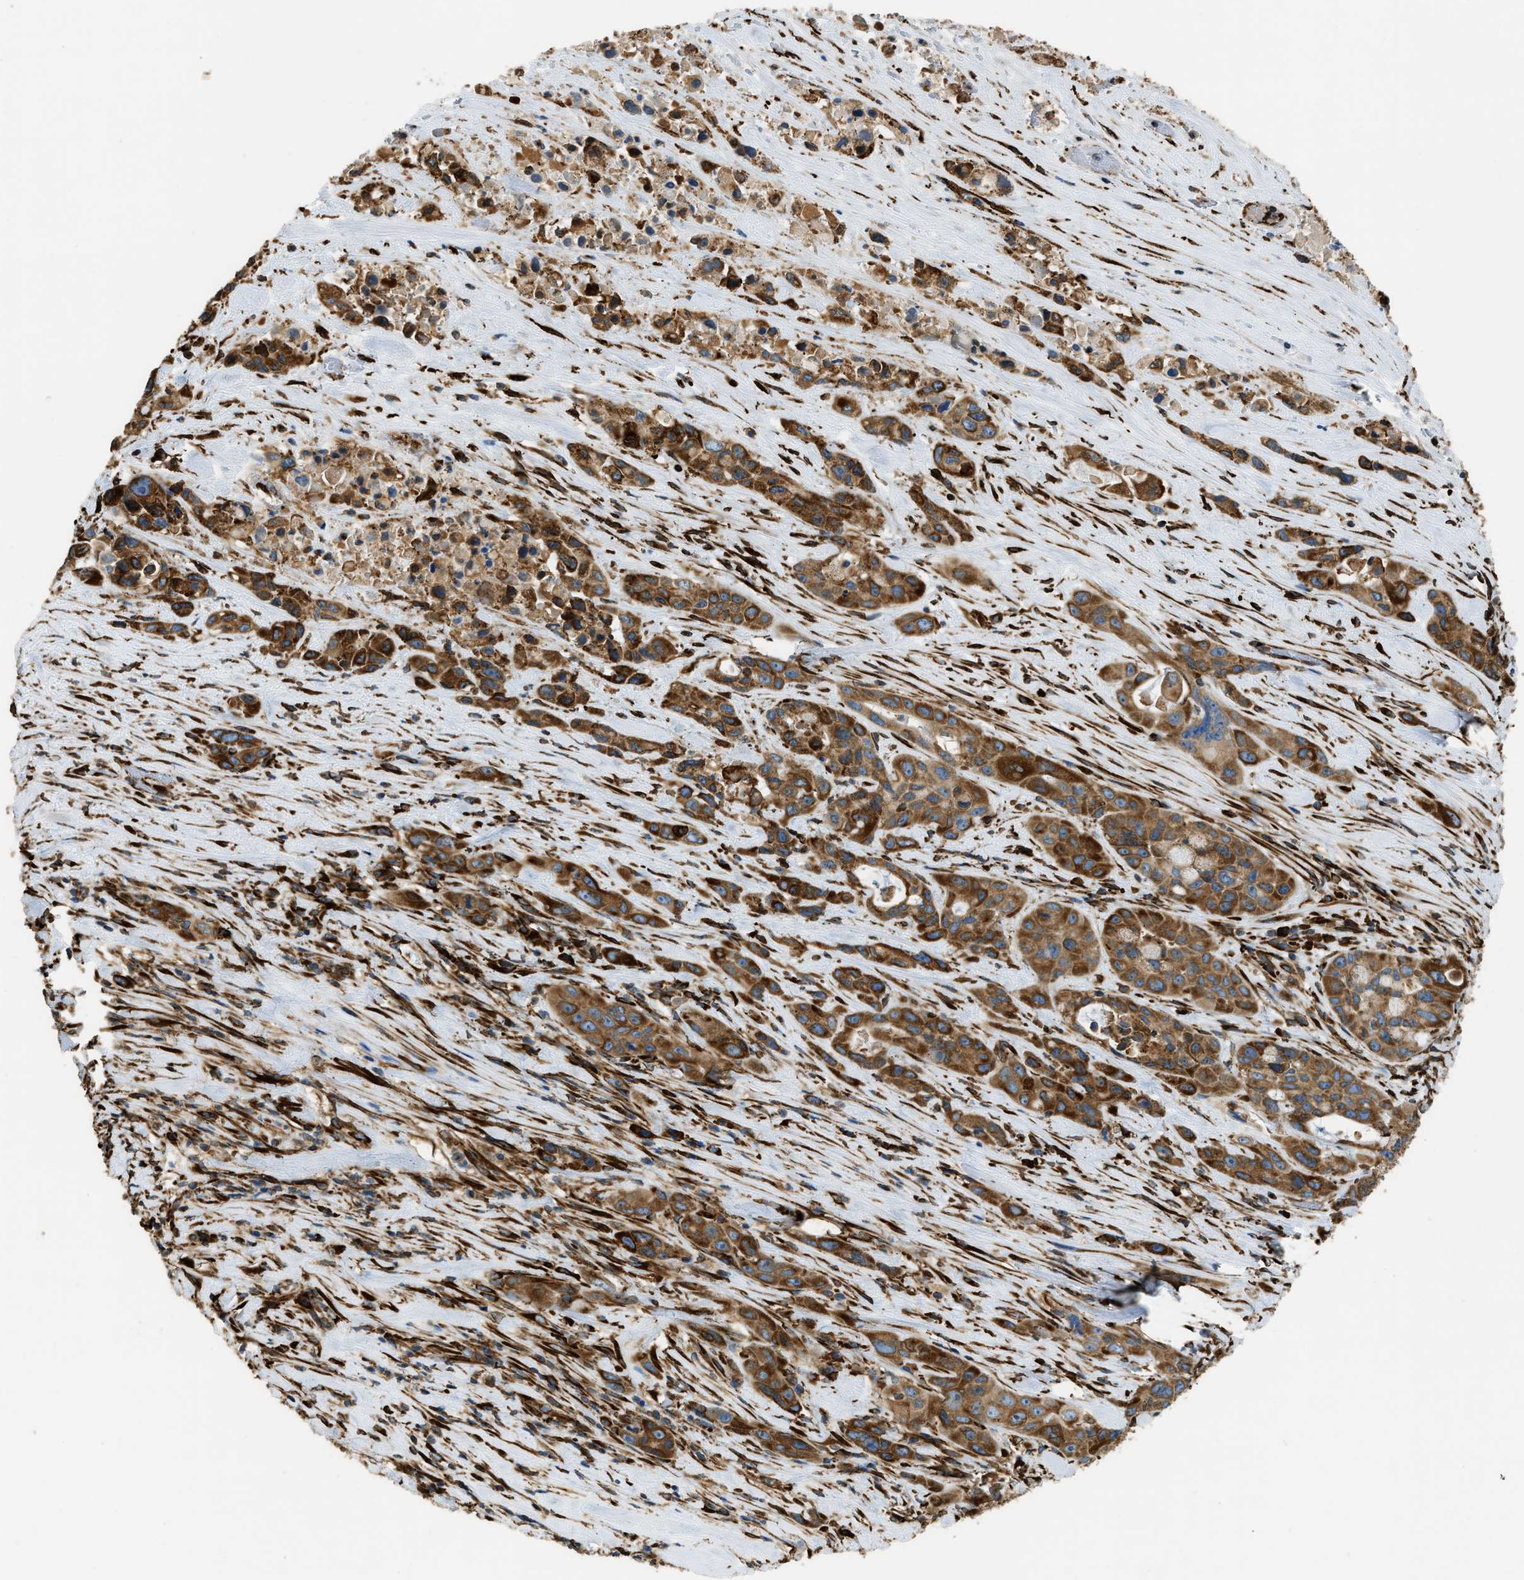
{"staining": {"intensity": "moderate", "quantity": ">75%", "location": "cytoplasmic/membranous"}, "tissue": "pancreatic cancer", "cell_type": "Tumor cells", "image_type": "cancer", "snomed": [{"axis": "morphology", "description": "Adenocarcinoma, NOS"}, {"axis": "topography", "description": "Pancreas"}], "caption": "Immunohistochemical staining of human pancreatic cancer (adenocarcinoma) displays medium levels of moderate cytoplasmic/membranous protein positivity in about >75% of tumor cells. Using DAB (brown) and hematoxylin (blue) stains, captured at high magnification using brightfield microscopy.", "gene": "BEX3", "patient": {"sex": "male", "age": 53}}